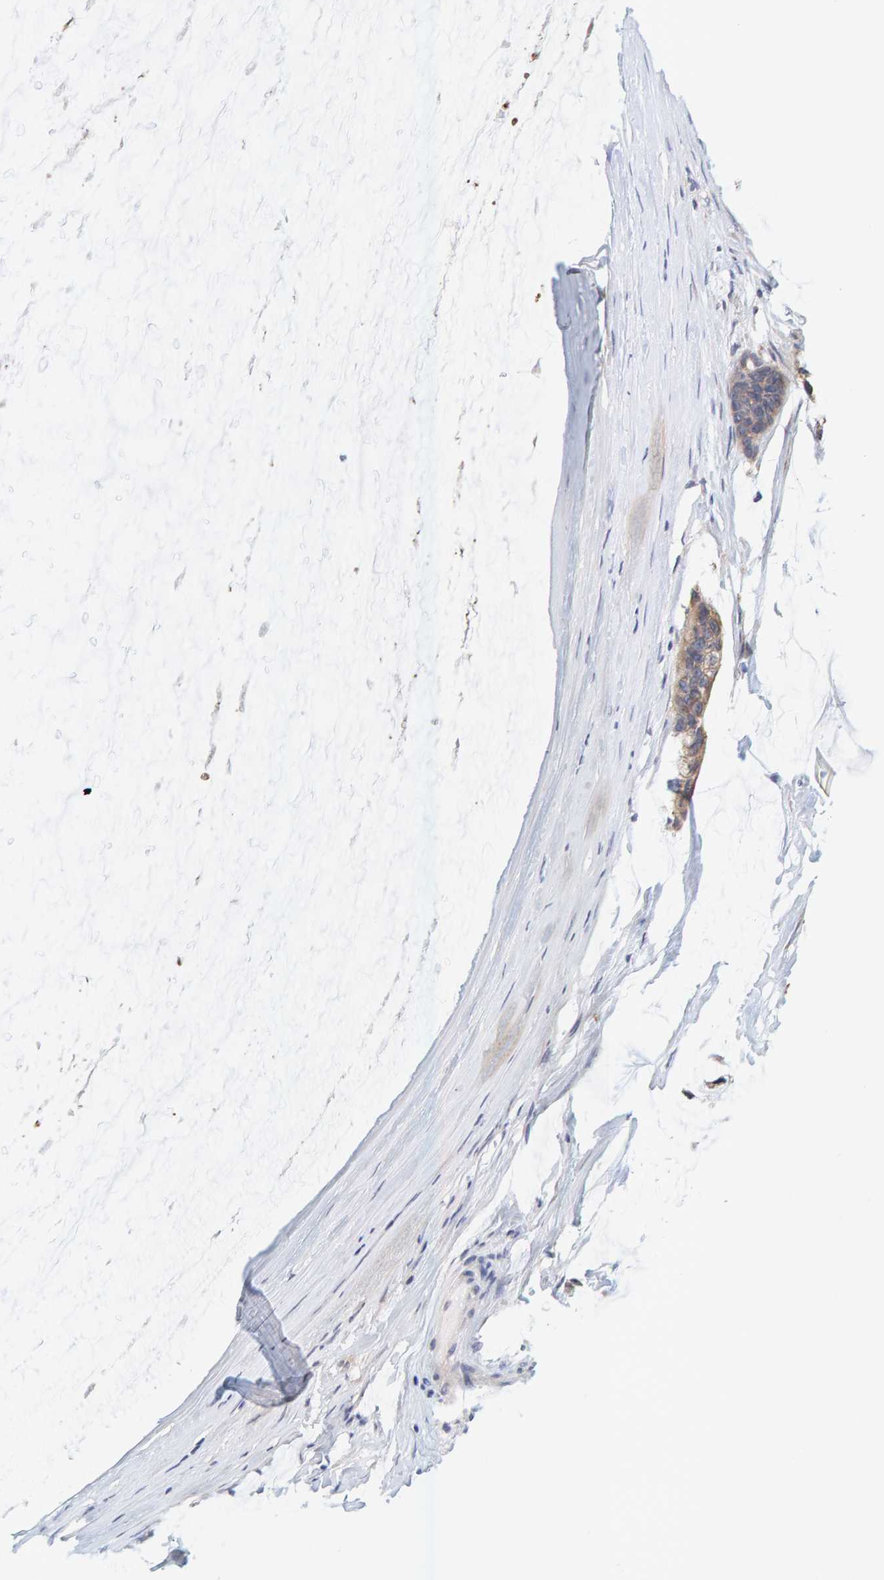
{"staining": {"intensity": "weak", "quantity": ">75%", "location": "cytoplasmic/membranous"}, "tissue": "ovarian cancer", "cell_type": "Tumor cells", "image_type": "cancer", "snomed": [{"axis": "morphology", "description": "Cystadenocarcinoma, mucinous, NOS"}, {"axis": "topography", "description": "Ovary"}], "caption": "High-magnification brightfield microscopy of mucinous cystadenocarcinoma (ovarian) stained with DAB (brown) and counterstained with hematoxylin (blue). tumor cells exhibit weak cytoplasmic/membranous expression is identified in about>75% of cells.", "gene": "SGPL1", "patient": {"sex": "female", "age": 39}}